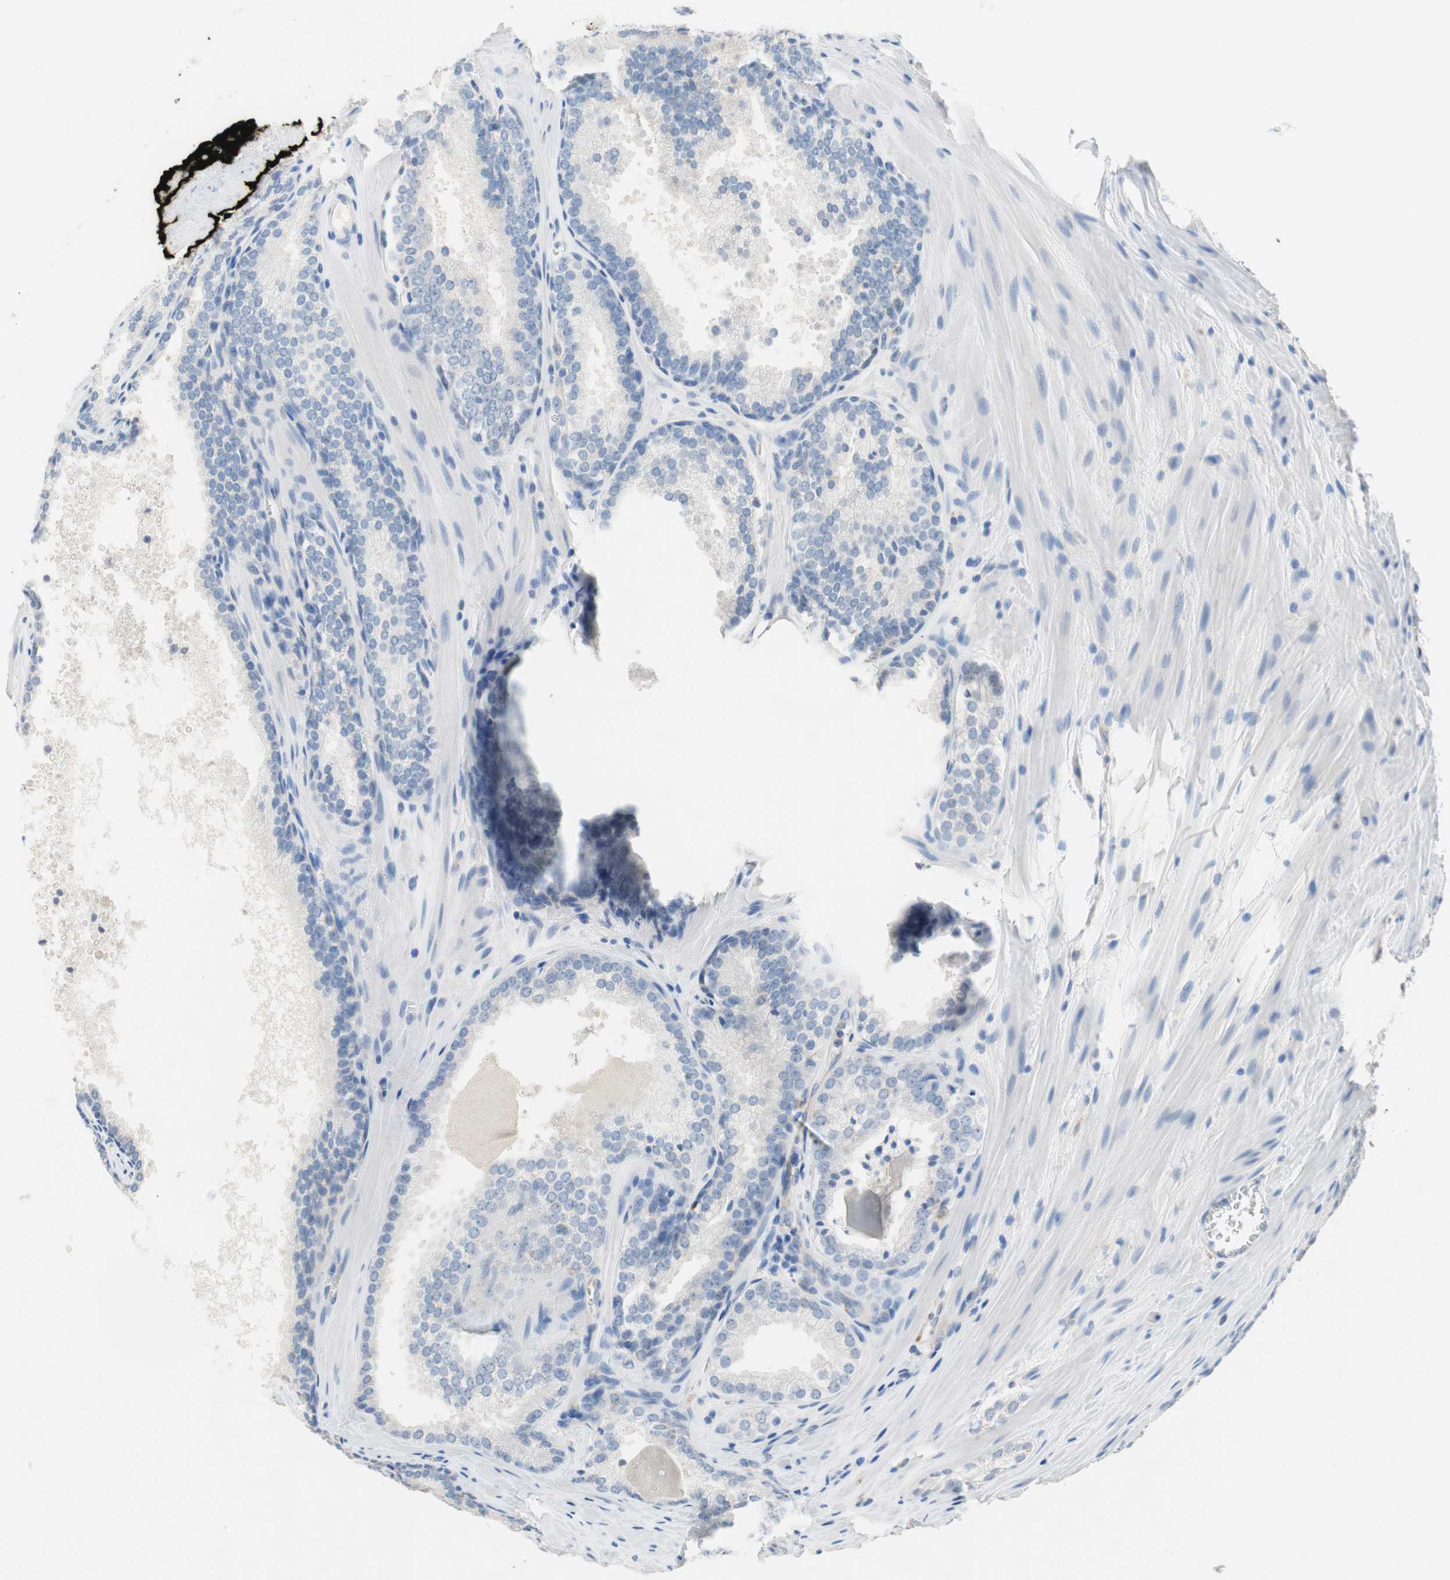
{"staining": {"intensity": "negative", "quantity": "none", "location": "none"}, "tissue": "prostate cancer", "cell_type": "Tumor cells", "image_type": "cancer", "snomed": [{"axis": "morphology", "description": "Adenocarcinoma, Low grade"}, {"axis": "topography", "description": "Prostate"}], "caption": "A photomicrograph of human low-grade adenocarcinoma (prostate) is negative for staining in tumor cells. (DAB immunohistochemistry (IHC) with hematoxylin counter stain).", "gene": "GLUL", "patient": {"sex": "male", "age": 60}}